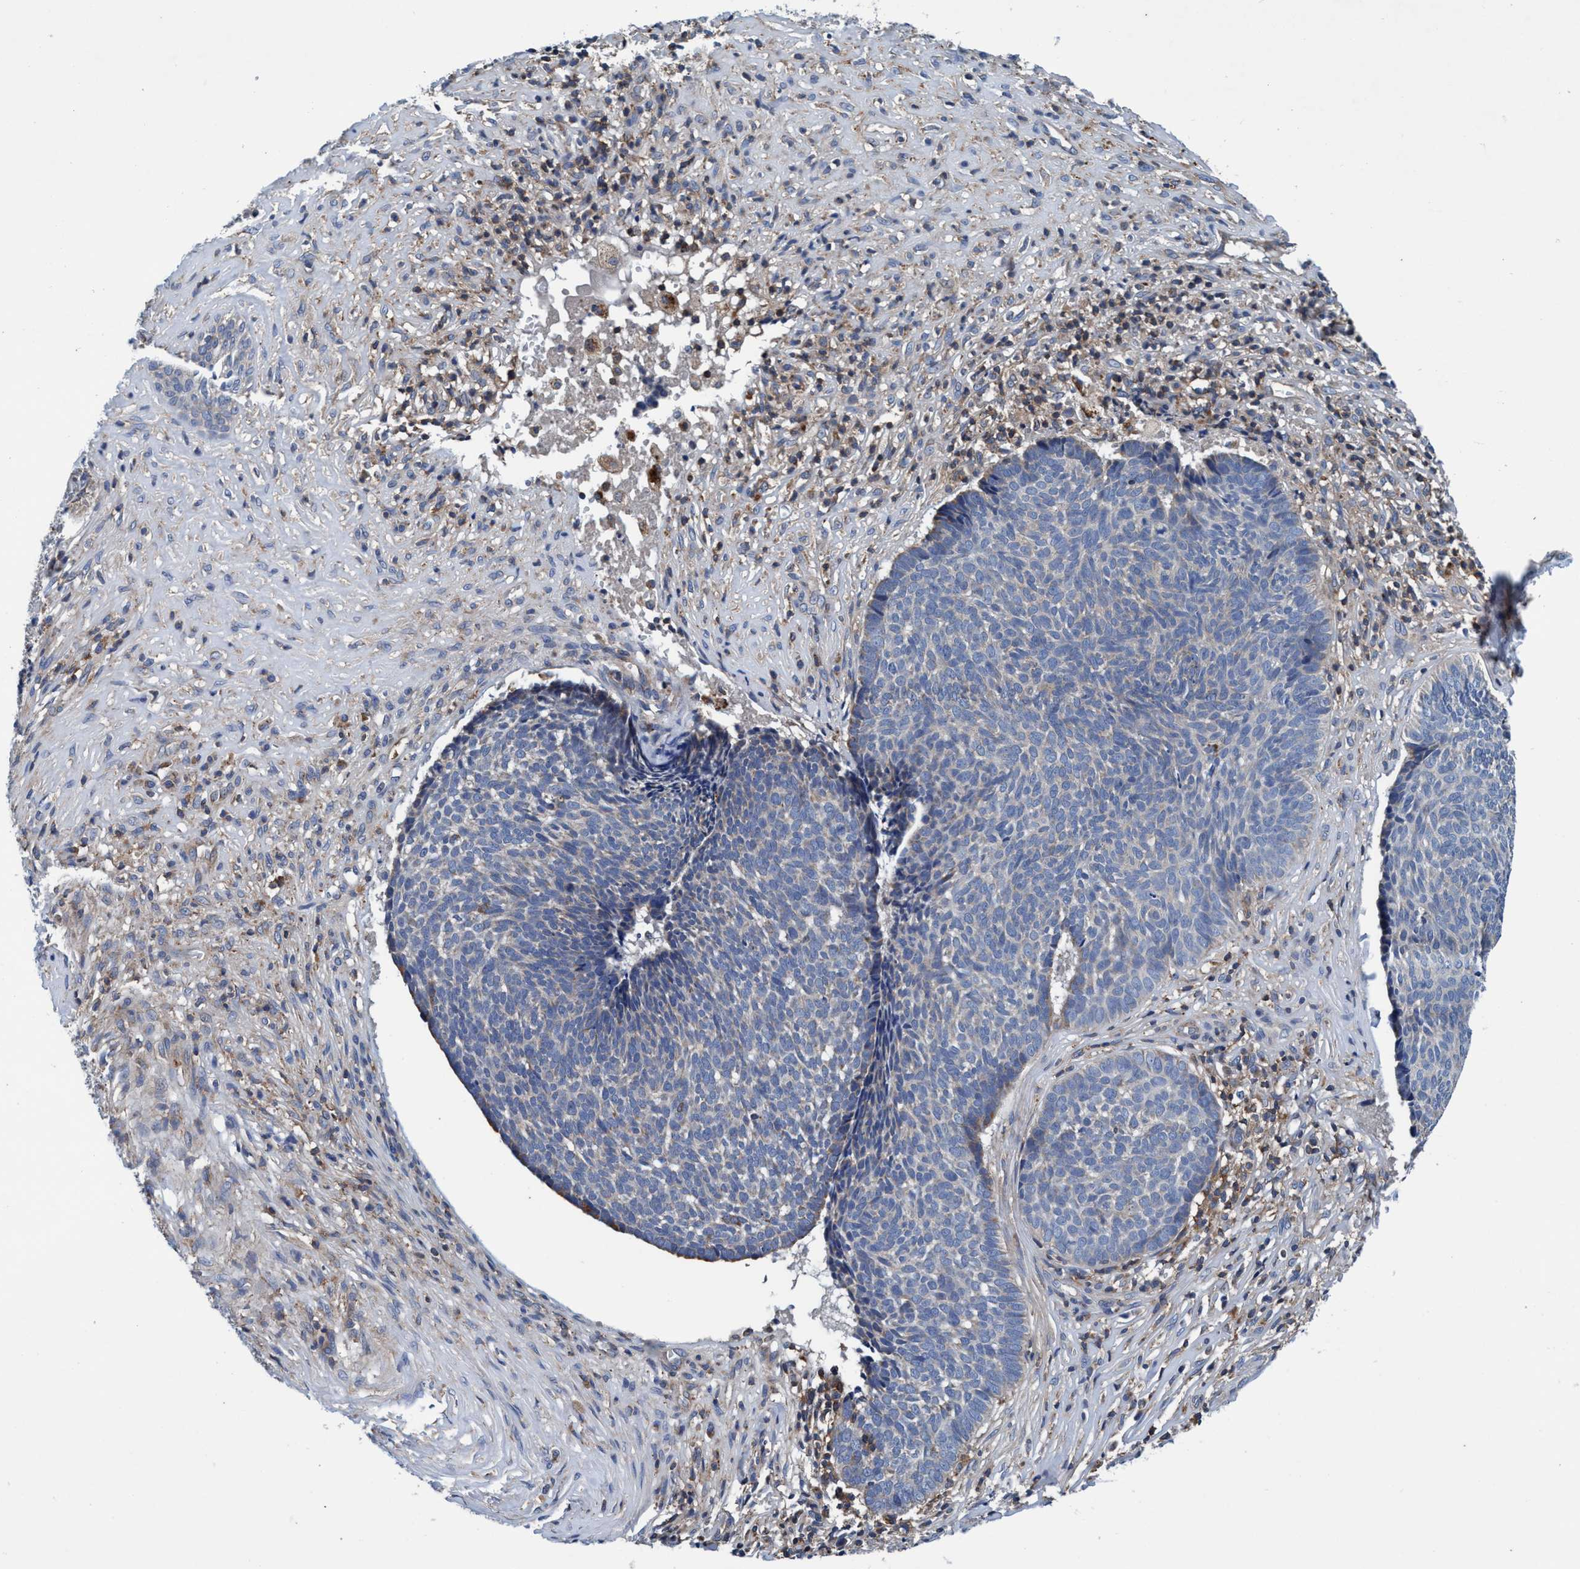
{"staining": {"intensity": "negative", "quantity": "none", "location": "none"}, "tissue": "skin cancer", "cell_type": "Tumor cells", "image_type": "cancer", "snomed": [{"axis": "morphology", "description": "Basal cell carcinoma"}, {"axis": "topography", "description": "Skin"}], "caption": "Immunohistochemistry micrograph of neoplastic tissue: skin cancer stained with DAB reveals no significant protein staining in tumor cells.", "gene": "ENDOG", "patient": {"sex": "male", "age": 84}}